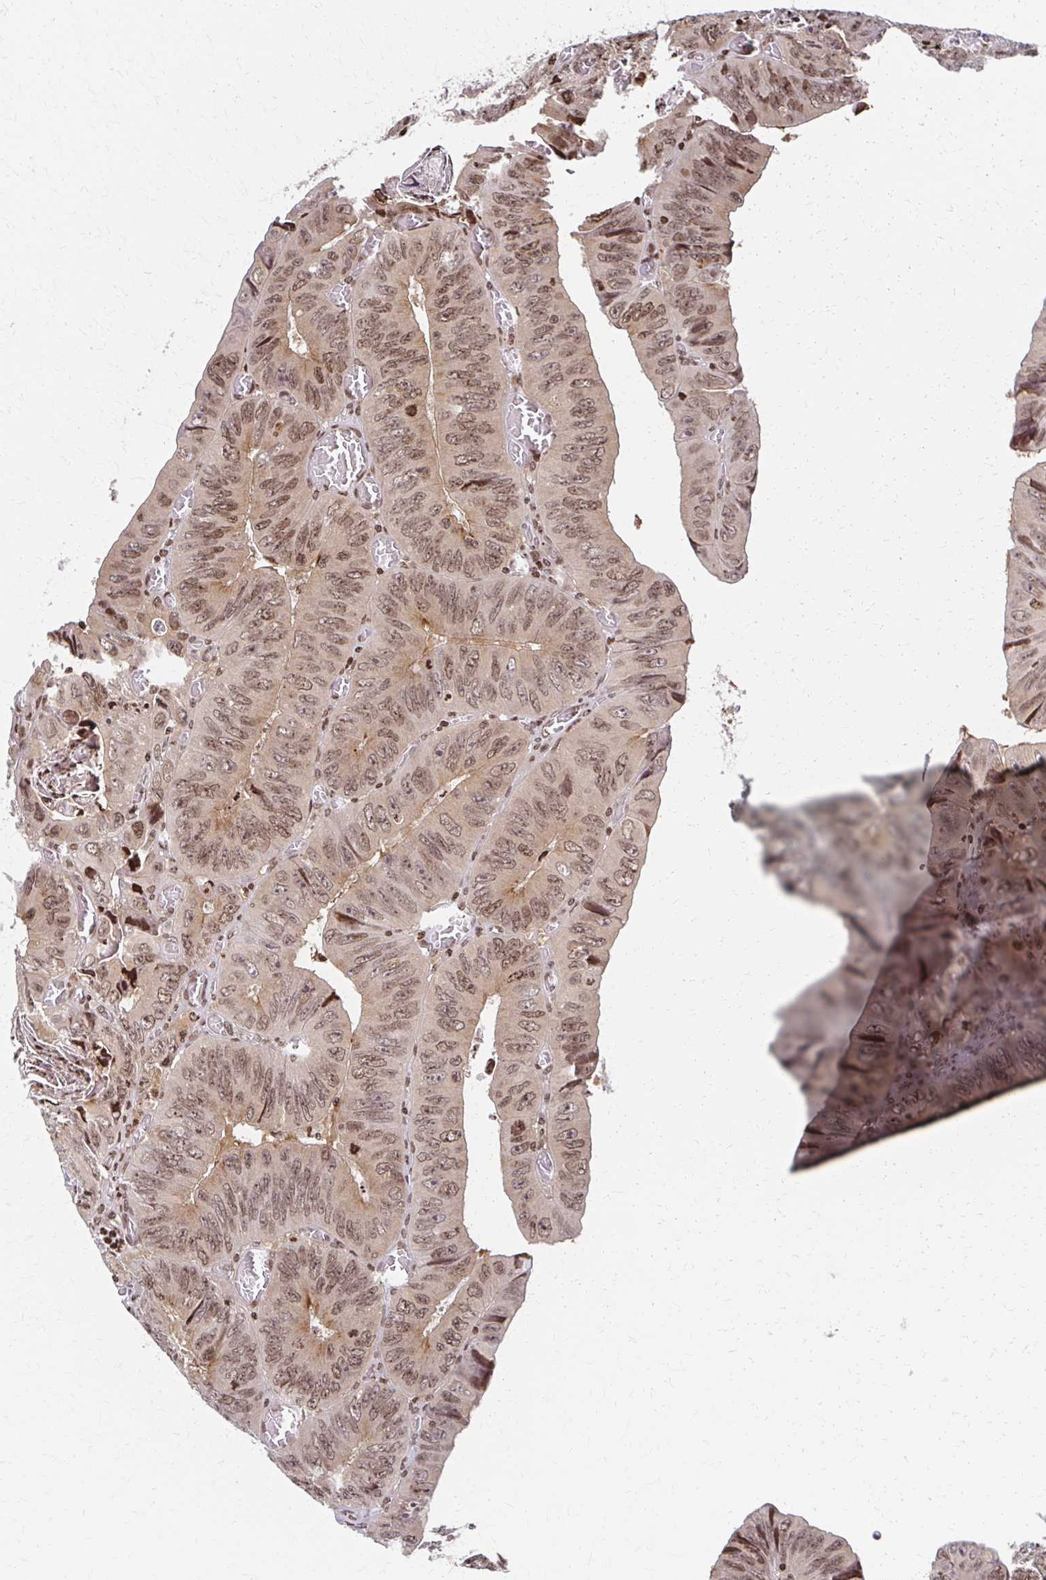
{"staining": {"intensity": "weak", "quantity": ">75%", "location": "nuclear"}, "tissue": "colorectal cancer", "cell_type": "Tumor cells", "image_type": "cancer", "snomed": [{"axis": "morphology", "description": "Adenocarcinoma, NOS"}, {"axis": "topography", "description": "Colon"}], "caption": "A histopathology image of colorectal cancer stained for a protein reveals weak nuclear brown staining in tumor cells. The staining was performed using DAB to visualize the protein expression in brown, while the nuclei were stained in blue with hematoxylin (Magnification: 20x).", "gene": "PSMD7", "patient": {"sex": "female", "age": 84}}